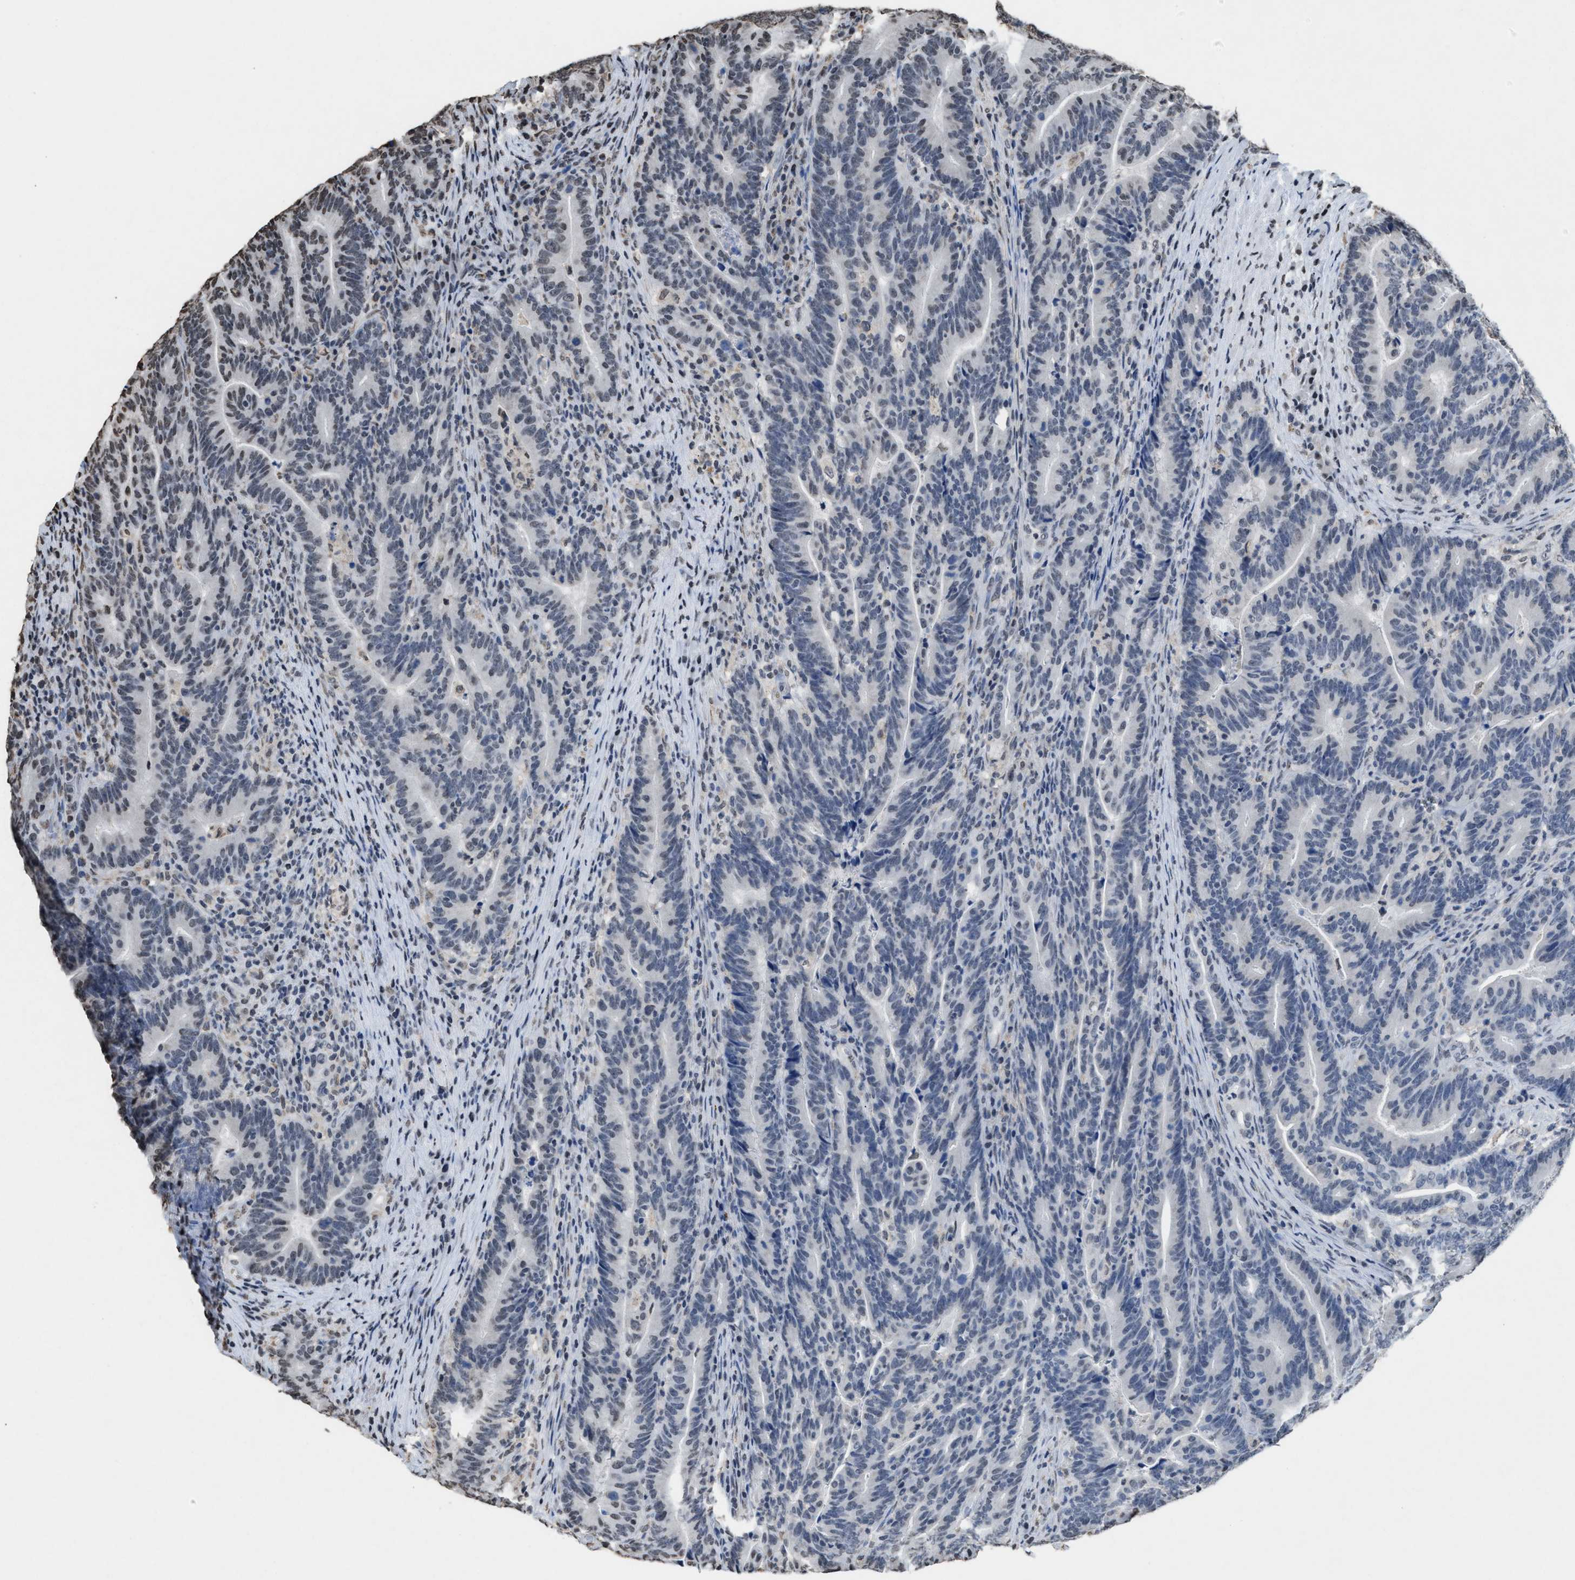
{"staining": {"intensity": "weak", "quantity": "<25%", "location": "nuclear"}, "tissue": "colorectal cancer", "cell_type": "Tumor cells", "image_type": "cancer", "snomed": [{"axis": "morphology", "description": "Adenocarcinoma, NOS"}, {"axis": "topography", "description": "Colon"}], "caption": "This is a histopathology image of immunohistochemistry (IHC) staining of colorectal cancer (adenocarcinoma), which shows no positivity in tumor cells.", "gene": "NUP88", "patient": {"sex": "female", "age": 66}}